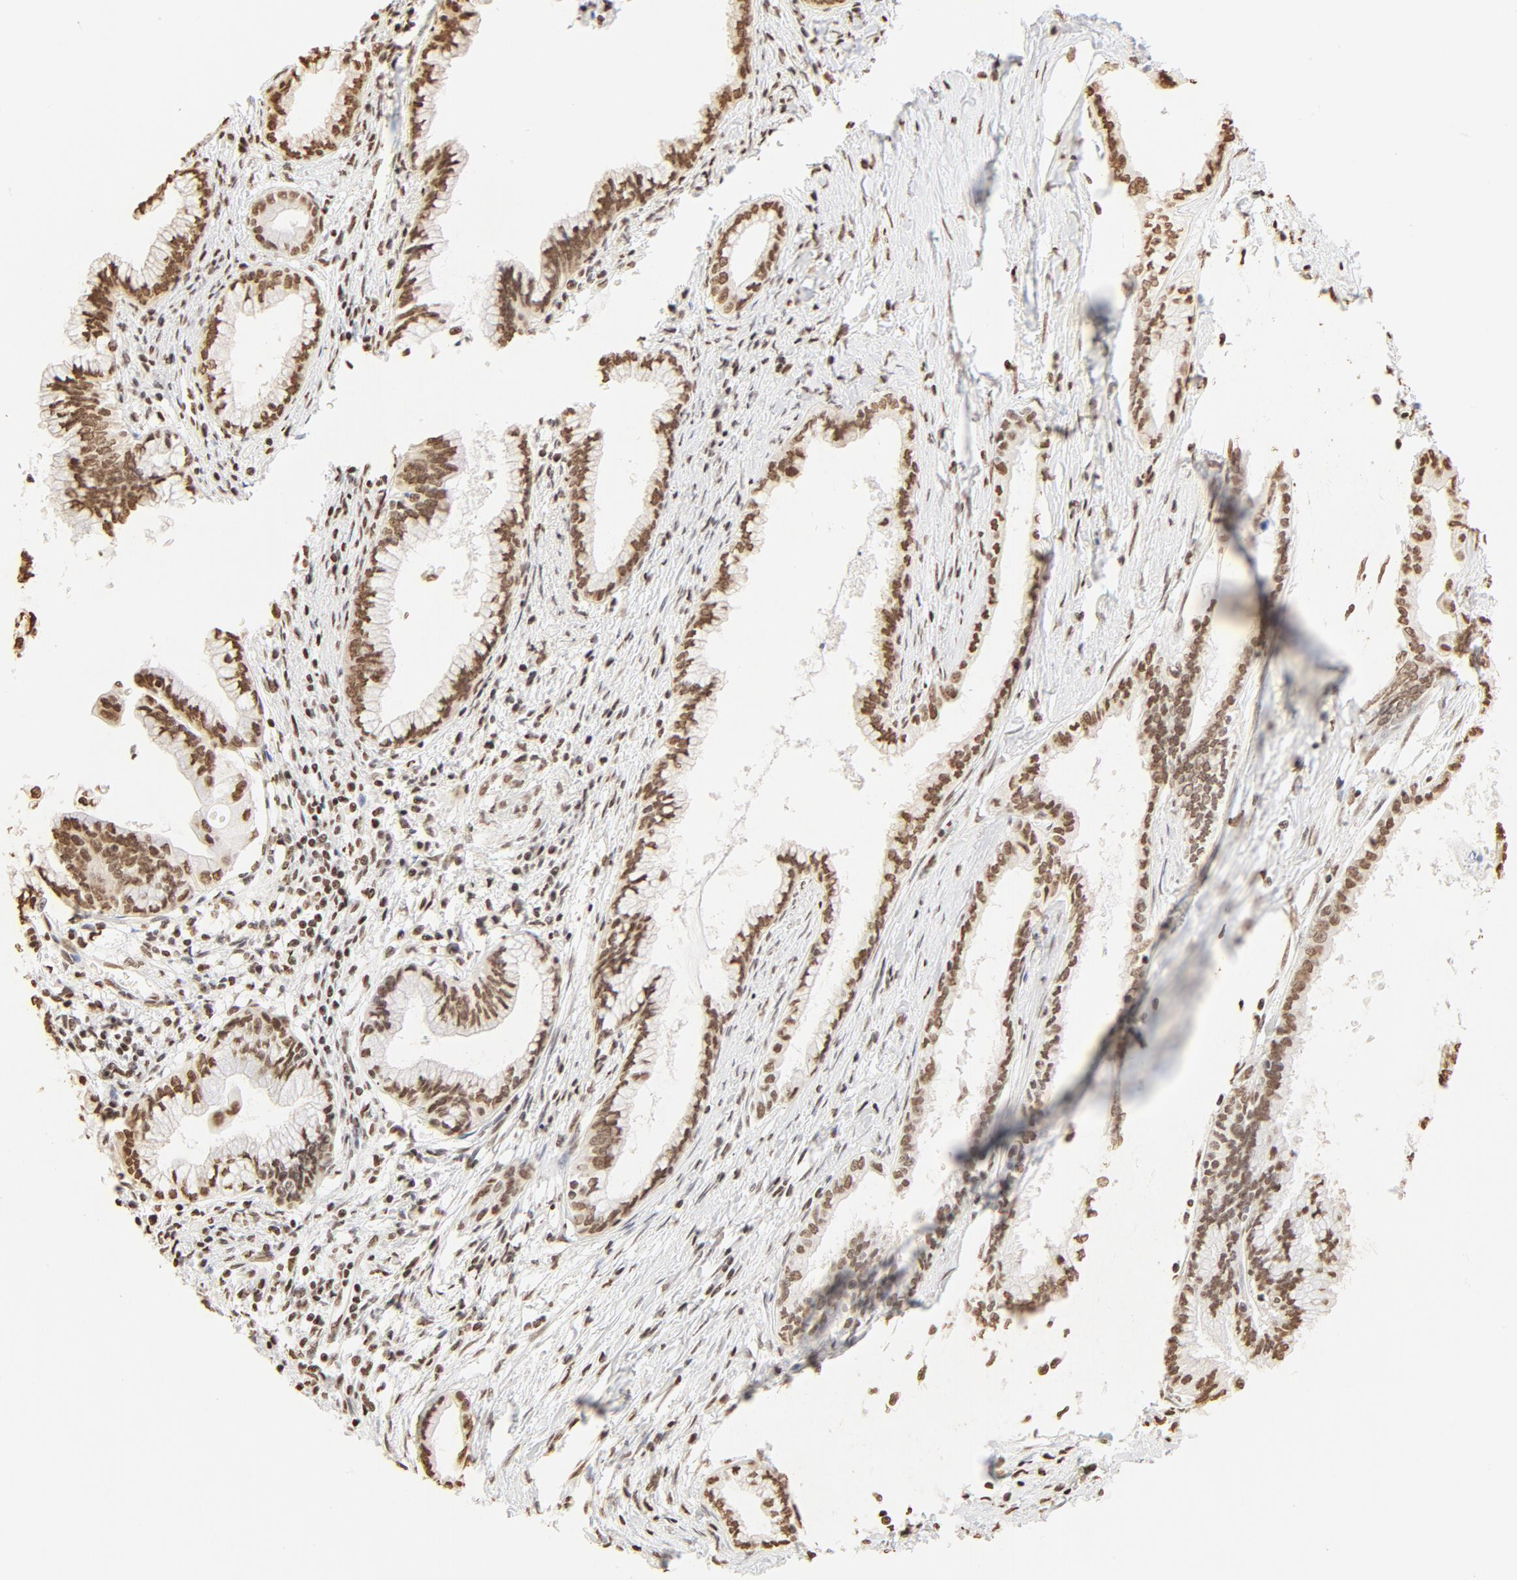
{"staining": {"intensity": "strong", "quantity": ">75%", "location": "nuclear"}, "tissue": "pancreatic cancer", "cell_type": "Tumor cells", "image_type": "cancer", "snomed": [{"axis": "morphology", "description": "Adenocarcinoma, NOS"}, {"axis": "topography", "description": "Pancreas"}], "caption": "IHC image of neoplastic tissue: pancreatic cancer stained using IHC shows high levels of strong protein expression localized specifically in the nuclear of tumor cells, appearing as a nuclear brown color.", "gene": "ZNF540", "patient": {"sex": "female", "age": 64}}